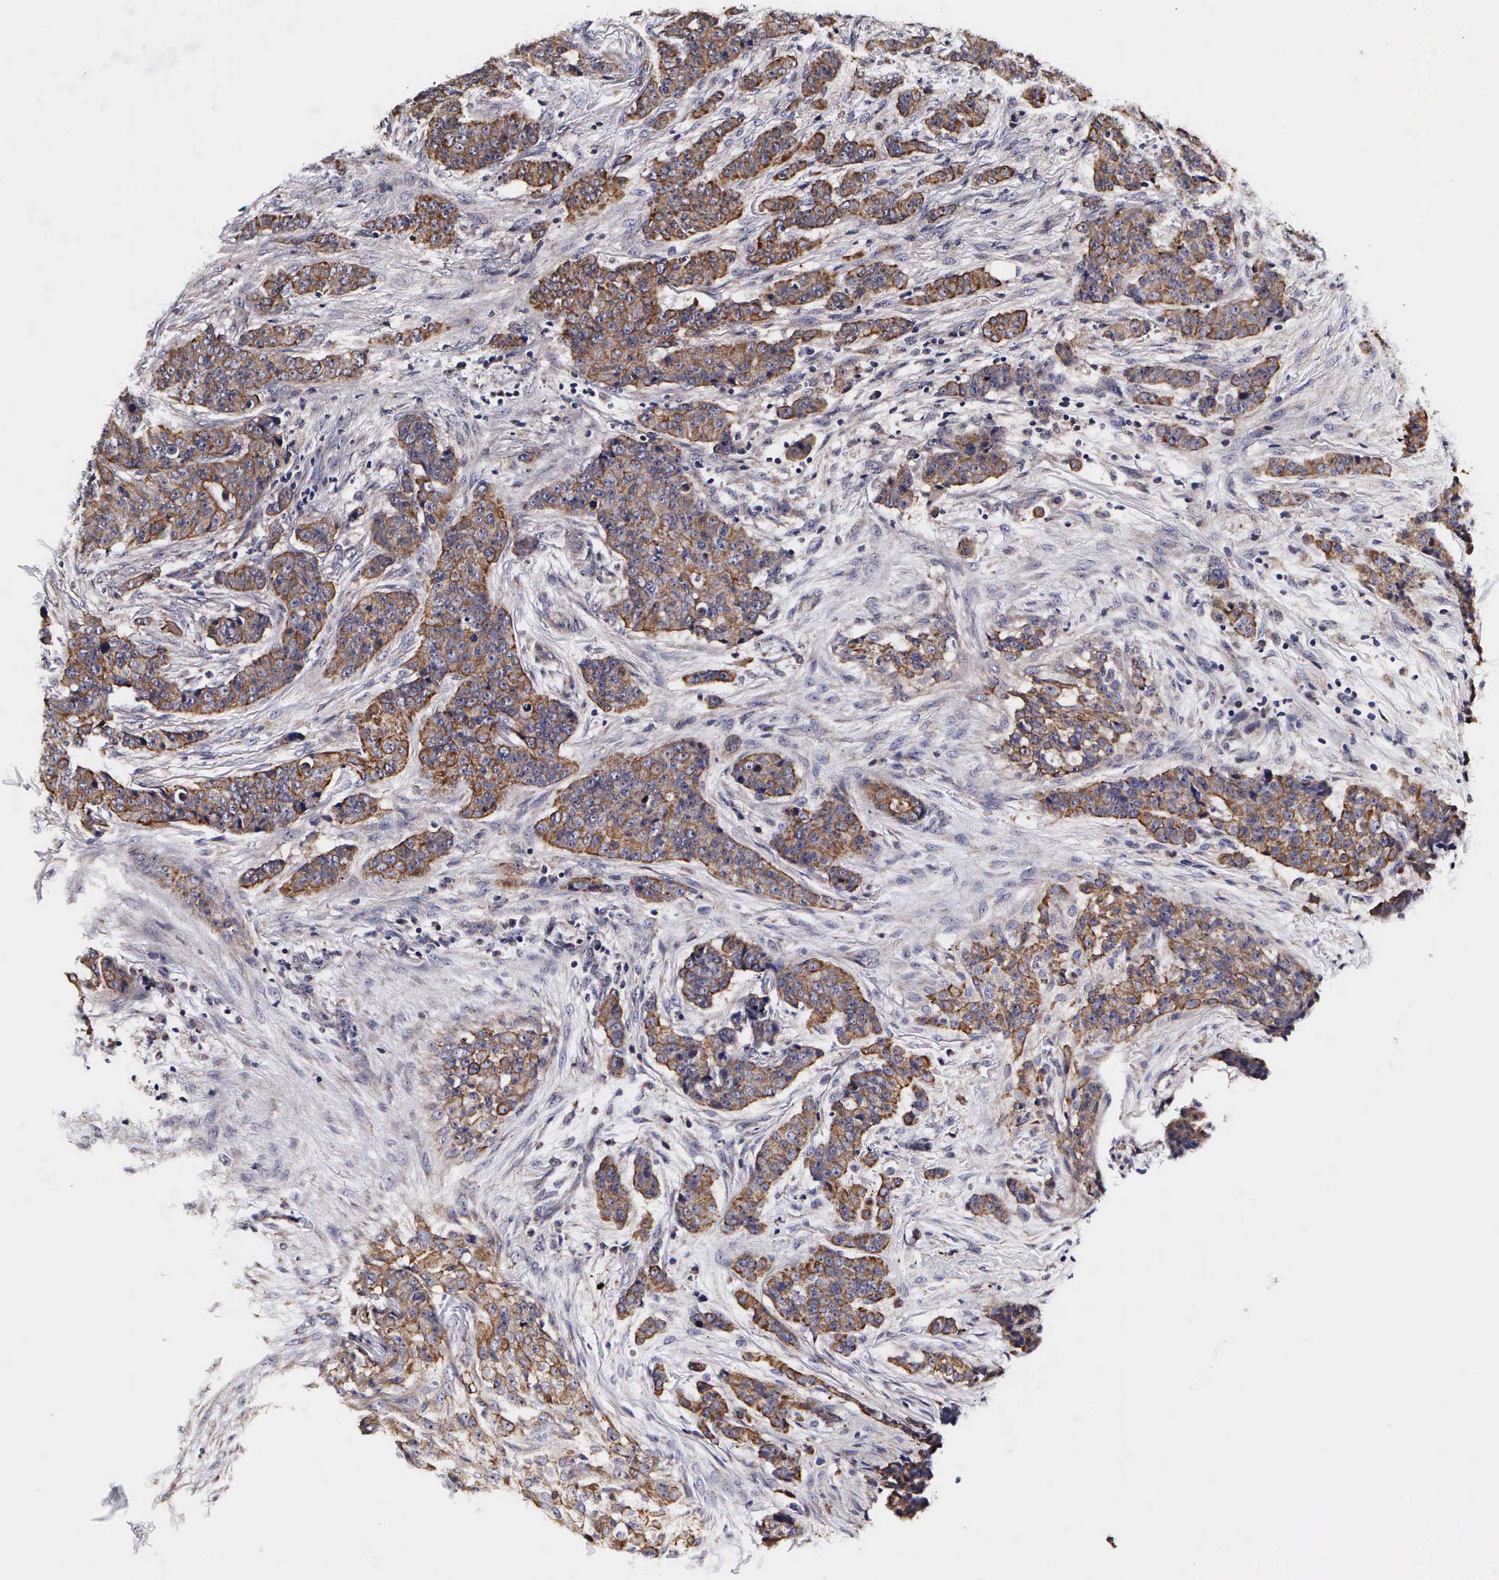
{"staining": {"intensity": "moderate", "quantity": ">75%", "location": "cytoplasmic/membranous"}, "tissue": "breast cancer", "cell_type": "Tumor cells", "image_type": "cancer", "snomed": [{"axis": "morphology", "description": "Duct carcinoma"}, {"axis": "topography", "description": "Breast"}], "caption": "Immunohistochemistry (IHC) of breast cancer demonstrates medium levels of moderate cytoplasmic/membranous expression in about >75% of tumor cells.", "gene": "PSMA3", "patient": {"sex": "female", "age": 40}}